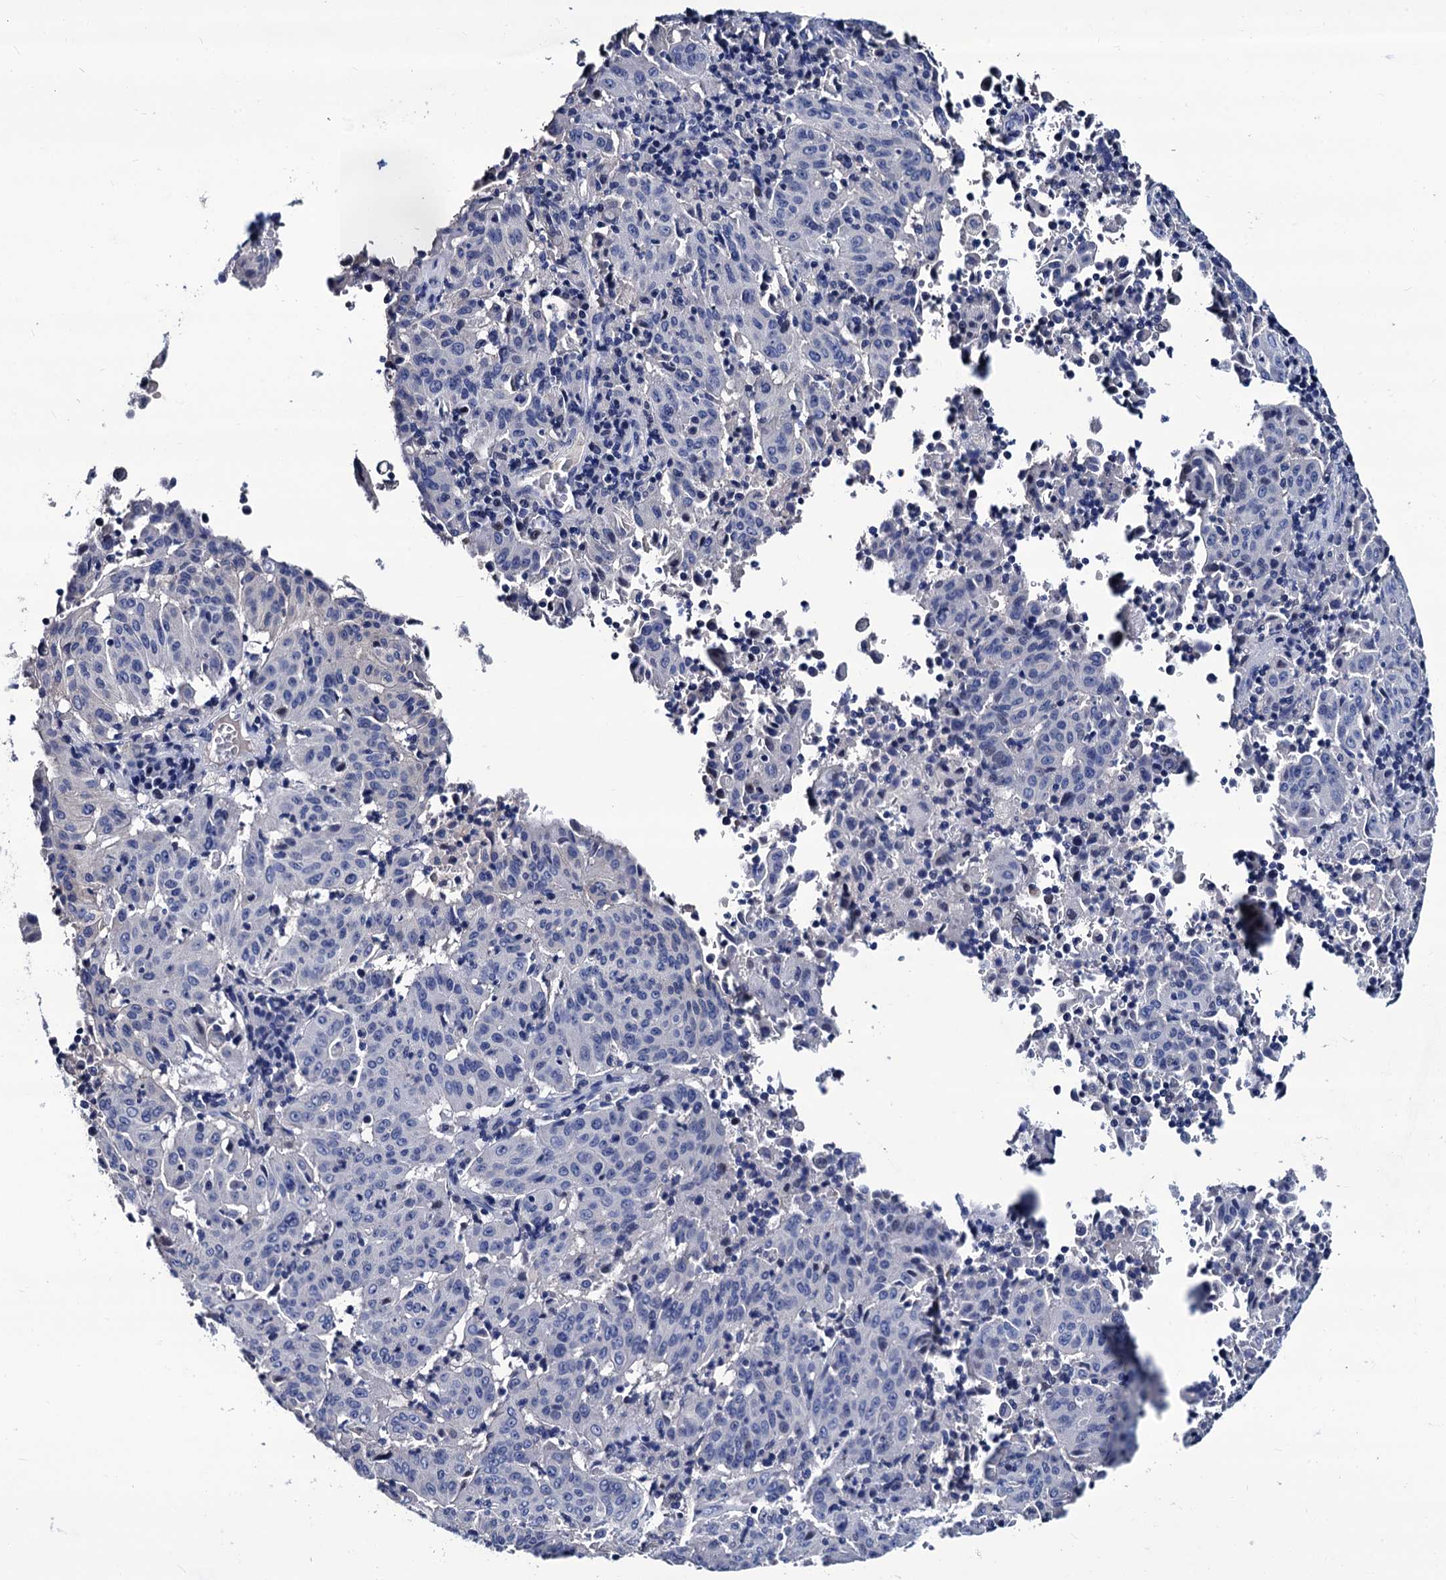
{"staining": {"intensity": "negative", "quantity": "none", "location": "none"}, "tissue": "pancreatic cancer", "cell_type": "Tumor cells", "image_type": "cancer", "snomed": [{"axis": "morphology", "description": "Adenocarcinoma, NOS"}, {"axis": "topography", "description": "Pancreas"}], "caption": "Pancreatic adenocarcinoma was stained to show a protein in brown. There is no significant staining in tumor cells.", "gene": "LRRC30", "patient": {"sex": "male", "age": 51}}